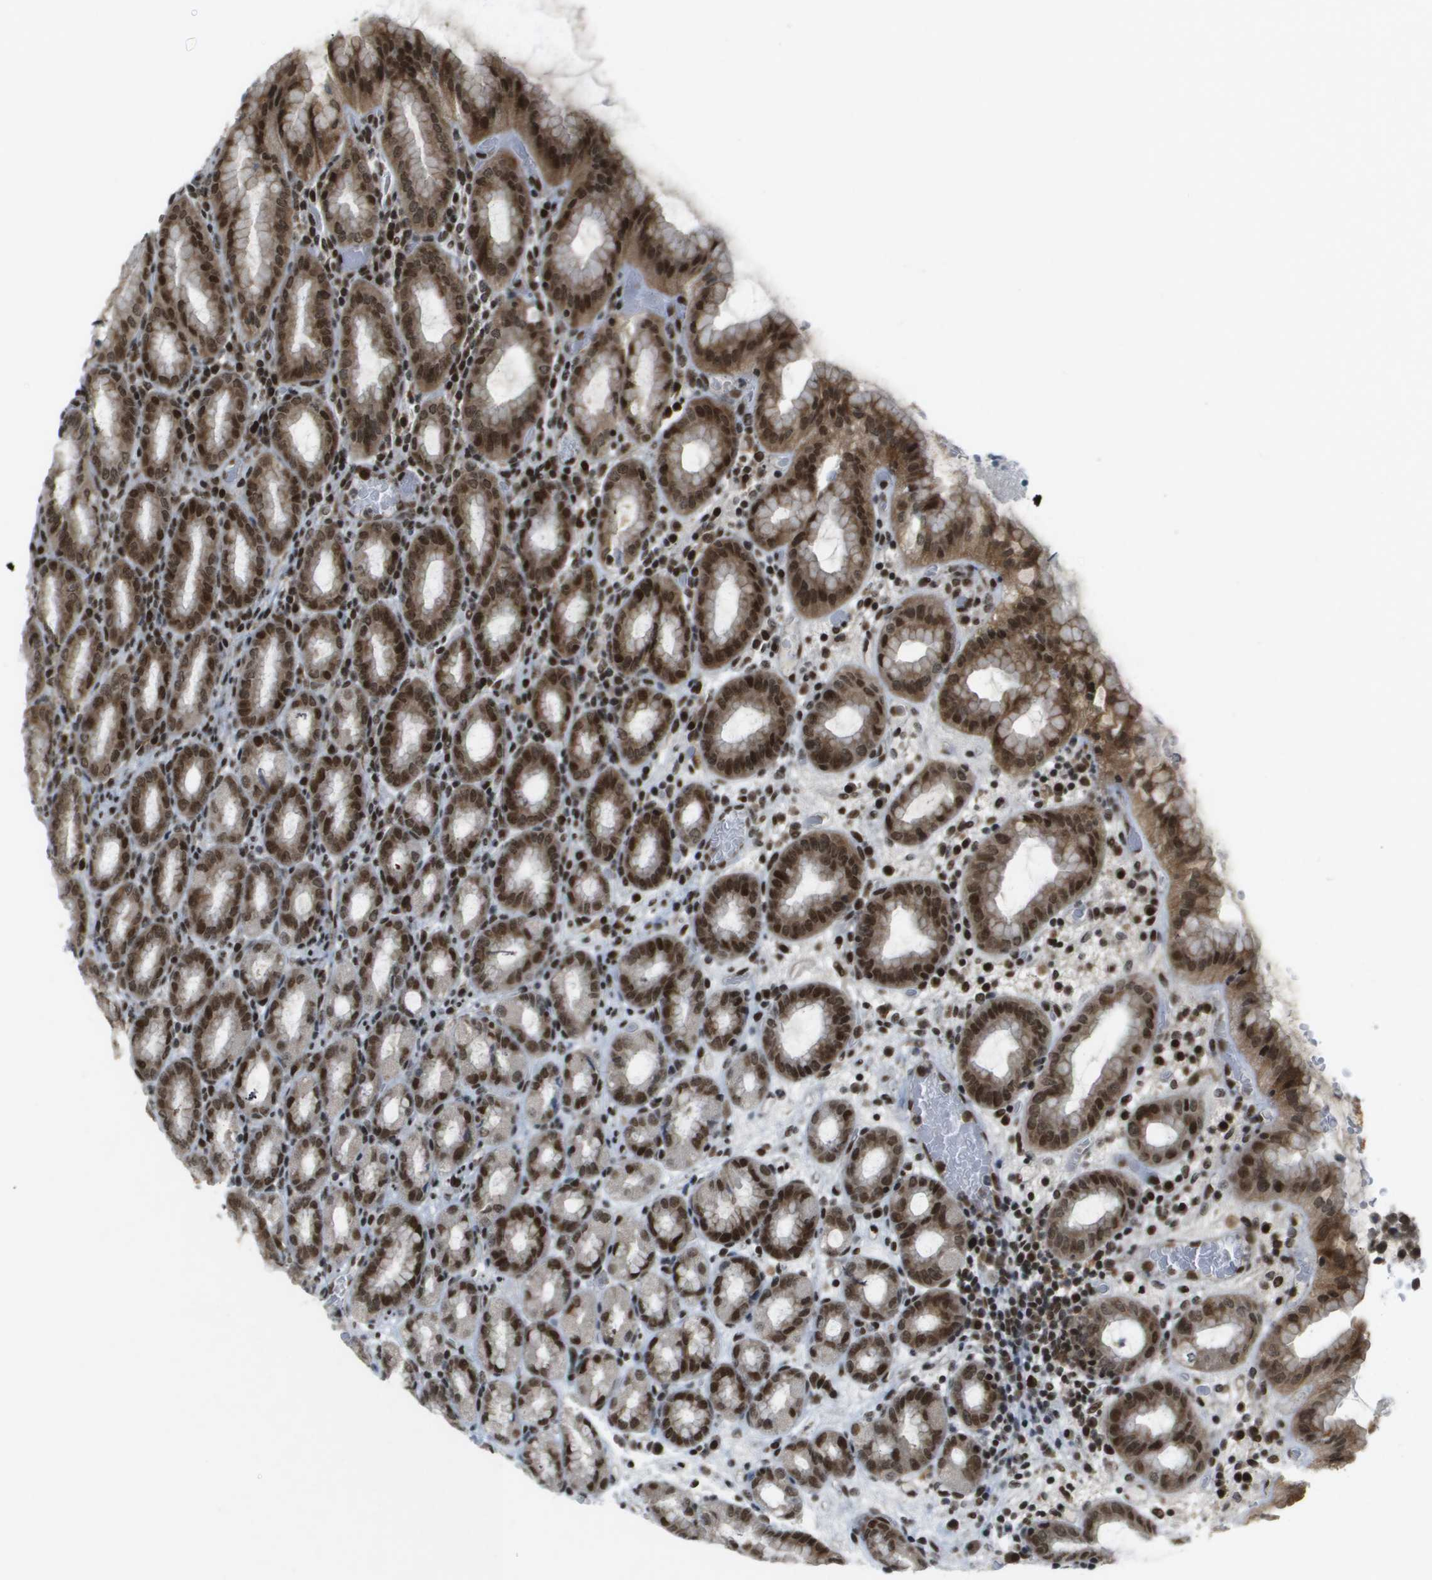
{"staining": {"intensity": "strong", "quantity": "25%-75%", "location": "cytoplasmic/membranous,nuclear"}, "tissue": "stomach", "cell_type": "Glandular cells", "image_type": "normal", "snomed": [{"axis": "morphology", "description": "Normal tissue, NOS"}, {"axis": "topography", "description": "Stomach, upper"}], "caption": "Protein analysis of unremarkable stomach shows strong cytoplasmic/membranous,nuclear expression in approximately 25%-75% of glandular cells.", "gene": "IRF7", "patient": {"sex": "male", "age": 68}}